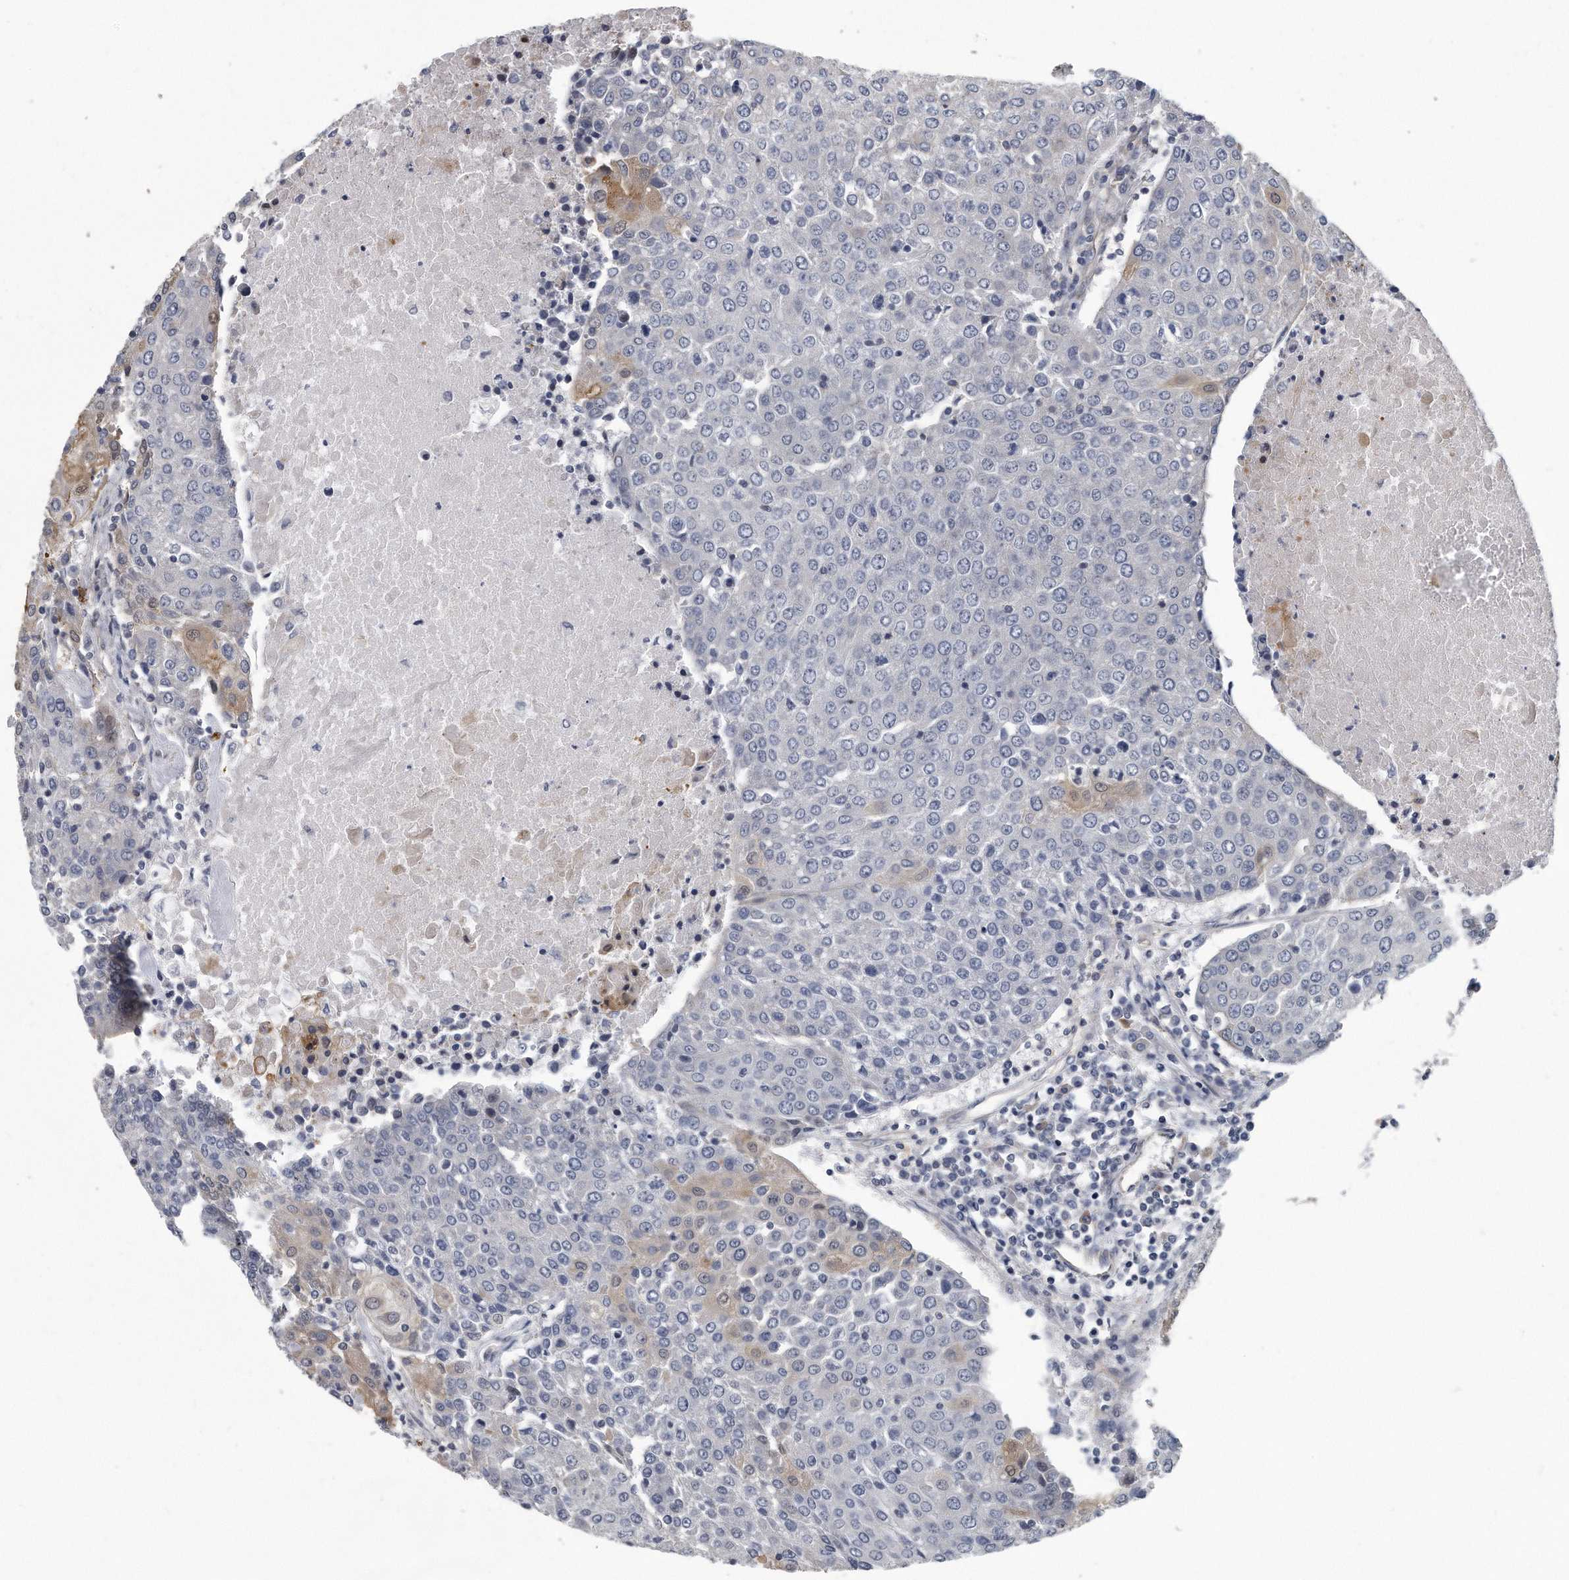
{"staining": {"intensity": "negative", "quantity": "none", "location": "none"}, "tissue": "urothelial cancer", "cell_type": "Tumor cells", "image_type": "cancer", "snomed": [{"axis": "morphology", "description": "Urothelial carcinoma, High grade"}, {"axis": "topography", "description": "Urinary bladder"}], "caption": "Photomicrograph shows no significant protein positivity in tumor cells of urothelial cancer.", "gene": "ARMCX1", "patient": {"sex": "female", "age": 85}}